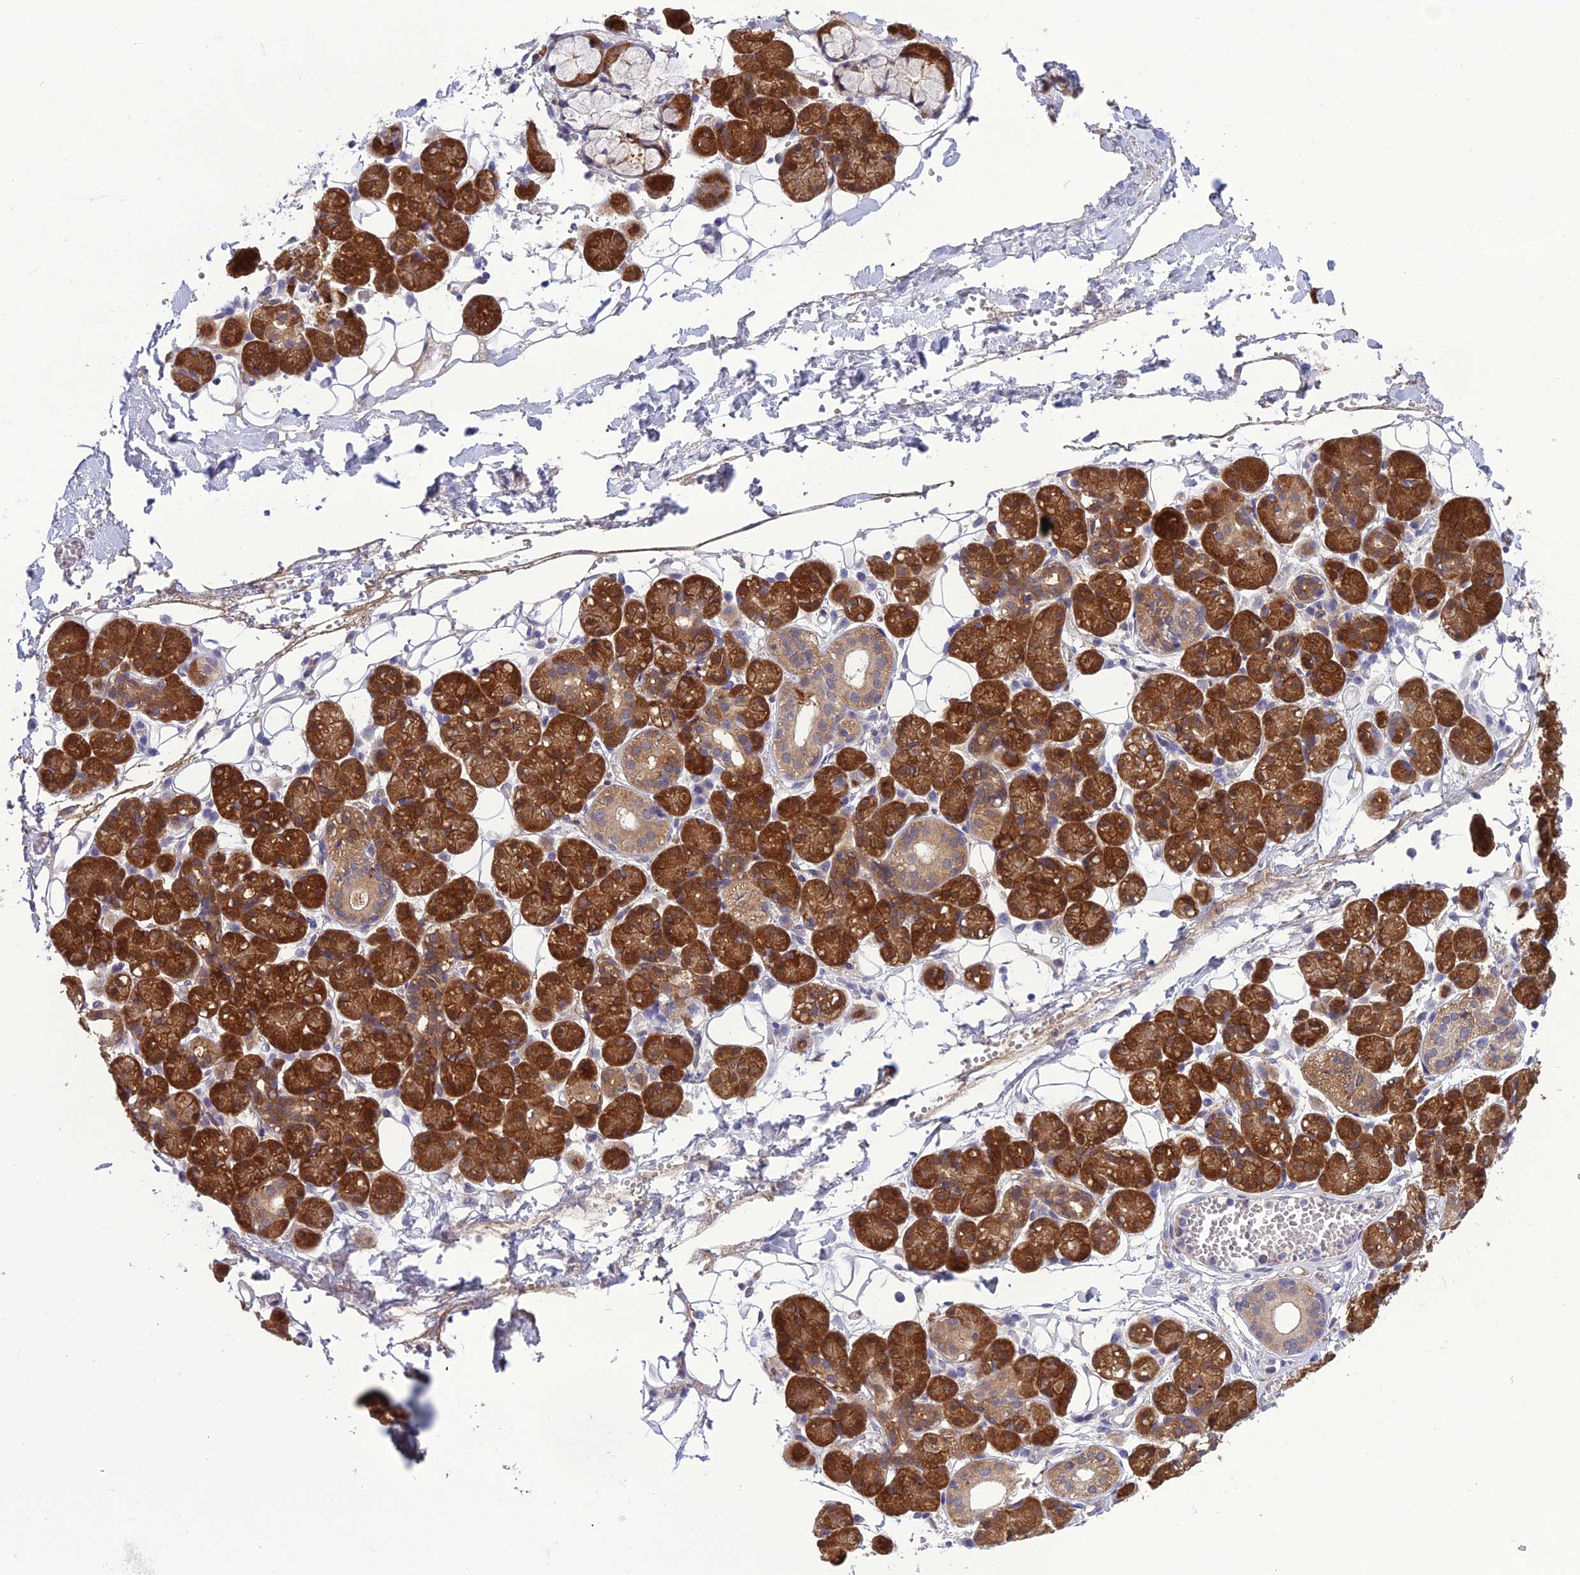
{"staining": {"intensity": "strong", "quantity": ">75%", "location": "cytoplasmic/membranous,nuclear"}, "tissue": "salivary gland", "cell_type": "Glandular cells", "image_type": "normal", "snomed": [{"axis": "morphology", "description": "Normal tissue, NOS"}, {"axis": "topography", "description": "Salivary gland"}], "caption": "IHC micrograph of normal salivary gland: salivary gland stained using immunohistochemistry (IHC) demonstrates high levels of strong protein expression localized specifically in the cytoplasmic/membranous,nuclear of glandular cells, appearing as a cytoplasmic/membranous,nuclear brown color.", "gene": "ANKS4B", "patient": {"sex": "male", "age": 63}}